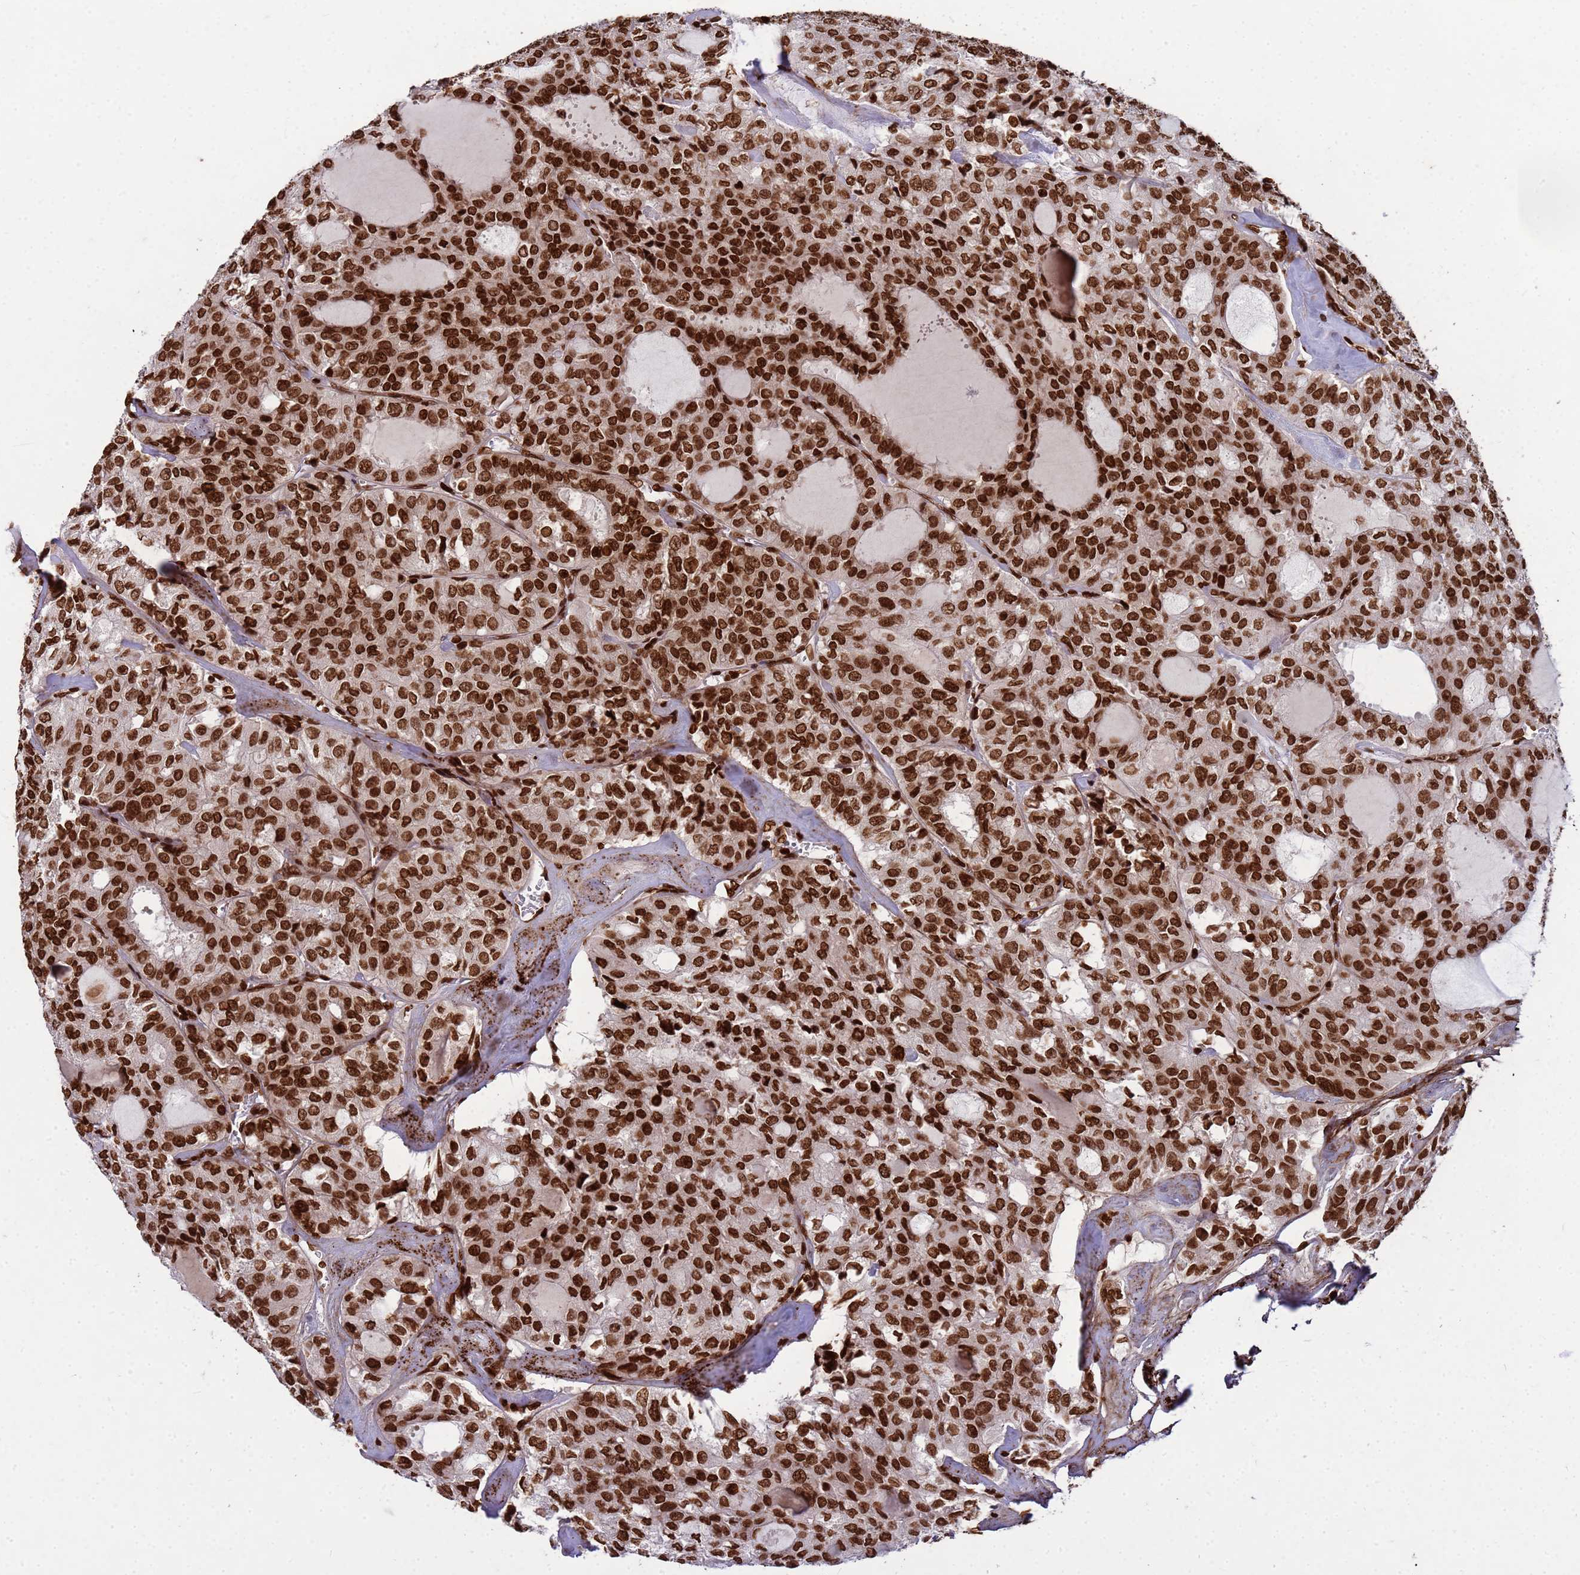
{"staining": {"intensity": "strong", "quantity": ">75%", "location": "nuclear"}, "tissue": "thyroid cancer", "cell_type": "Tumor cells", "image_type": "cancer", "snomed": [{"axis": "morphology", "description": "Follicular adenoma carcinoma, NOS"}, {"axis": "topography", "description": "Thyroid gland"}], "caption": "Brown immunohistochemical staining in follicular adenoma carcinoma (thyroid) displays strong nuclear staining in approximately >75% of tumor cells. (DAB (3,3'-diaminobenzidine) IHC with brightfield microscopy, high magnification).", "gene": "H3-3B", "patient": {"sex": "male", "age": 75}}